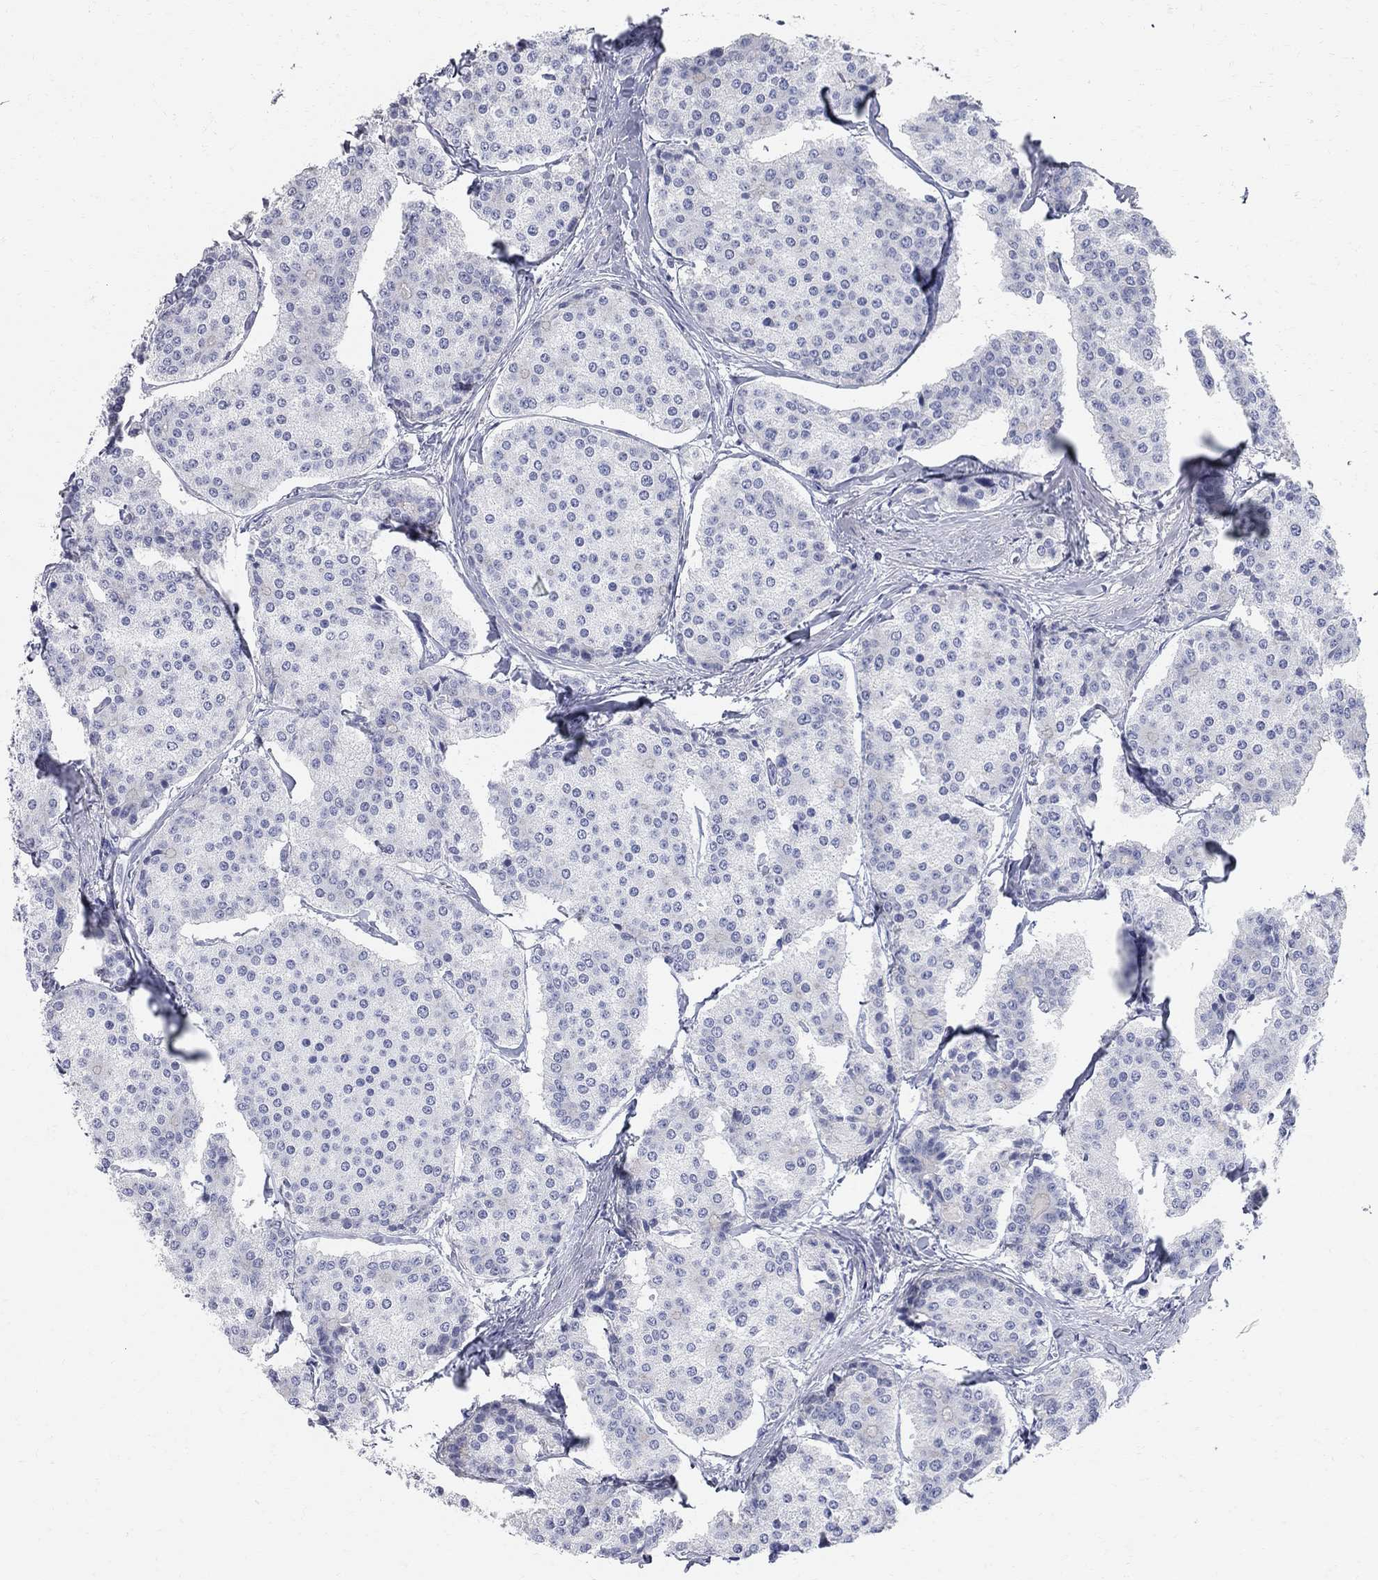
{"staining": {"intensity": "negative", "quantity": "none", "location": "none"}, "tissue": "carcinoid", "cell_type": "Tumor cells", "image_type": "cancer", "snomed": [{"axis": "morphology", "description": "Carcinoid, malignant, NOS"}, {"axis": "topography", "description": "Small intestine"}], "caption": "Malignant carcinoid was stained to show a protein in brown. There is no significant expression in tumor cells.", "gene": "AOX1", "patient": {"sex": "female", "age": 65}}